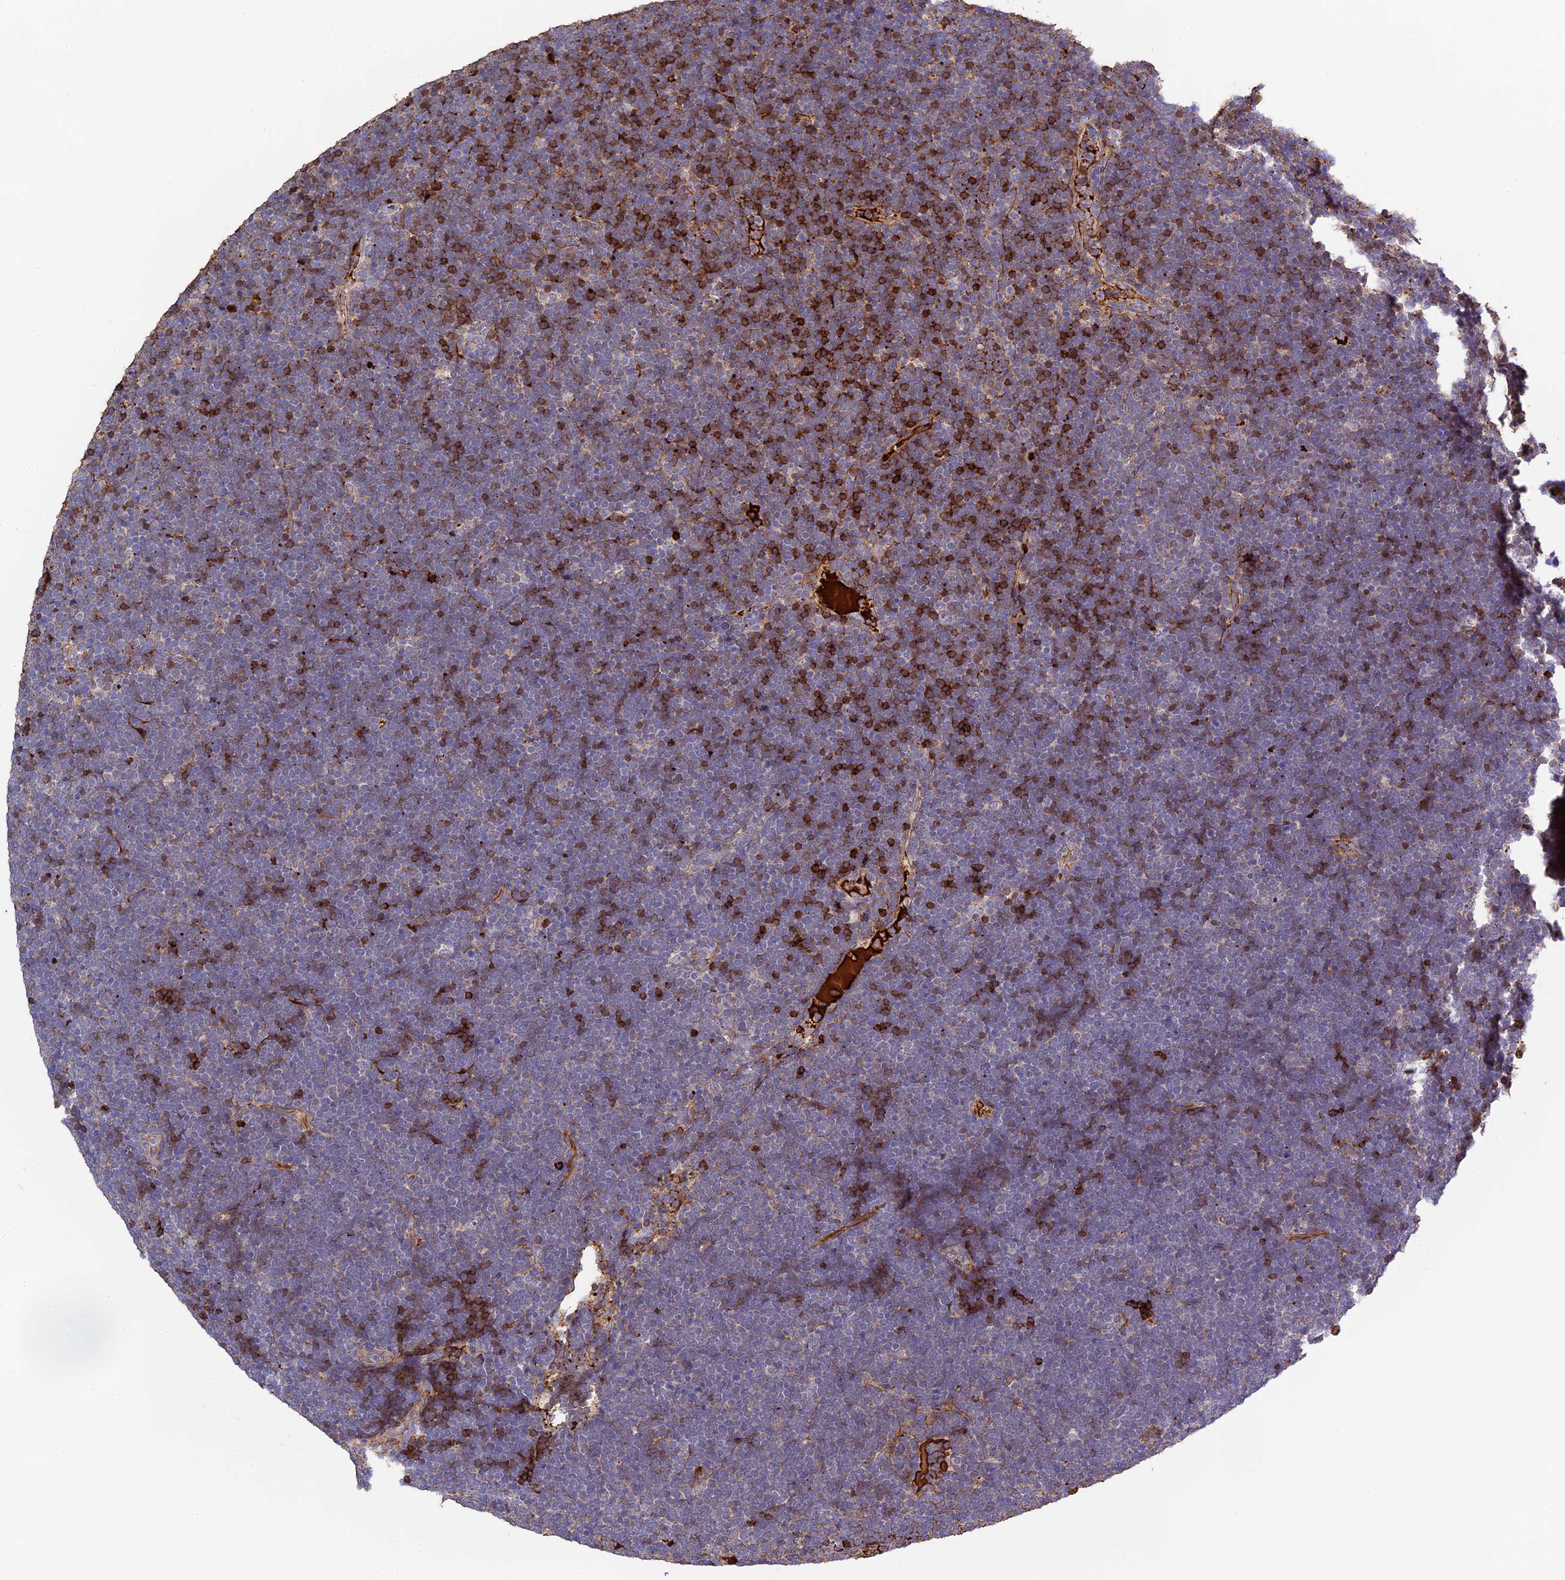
{"staining": {"intensity": "strong", "quantity": "<25%", "location": "cytoplasmic/membranous"}, "tissue": "lymphoma", "cell_type": "Tumor cells", "image_type": "cancer", "snomed": [{"axis": "morphology", "description": "Malignant lymphoma, non-Hodgkin's type, High grade"}, {"axis": "topography", "description": "Lymph node"}], "caption": "High-power microscopy captured an immunohistochemistry photomicrograph of lymphoma, revealing strong cytoplasmic/membranous positivity in approximately <25% of tumor cells. The staining was performed using DAB (3,3'-diaminobenzidine), with brown indicating positive protein expression. Nuclei are stained blue with hematoxylin.", "gene": "PZP", "patient": {"sex": "male", "age": 13}}